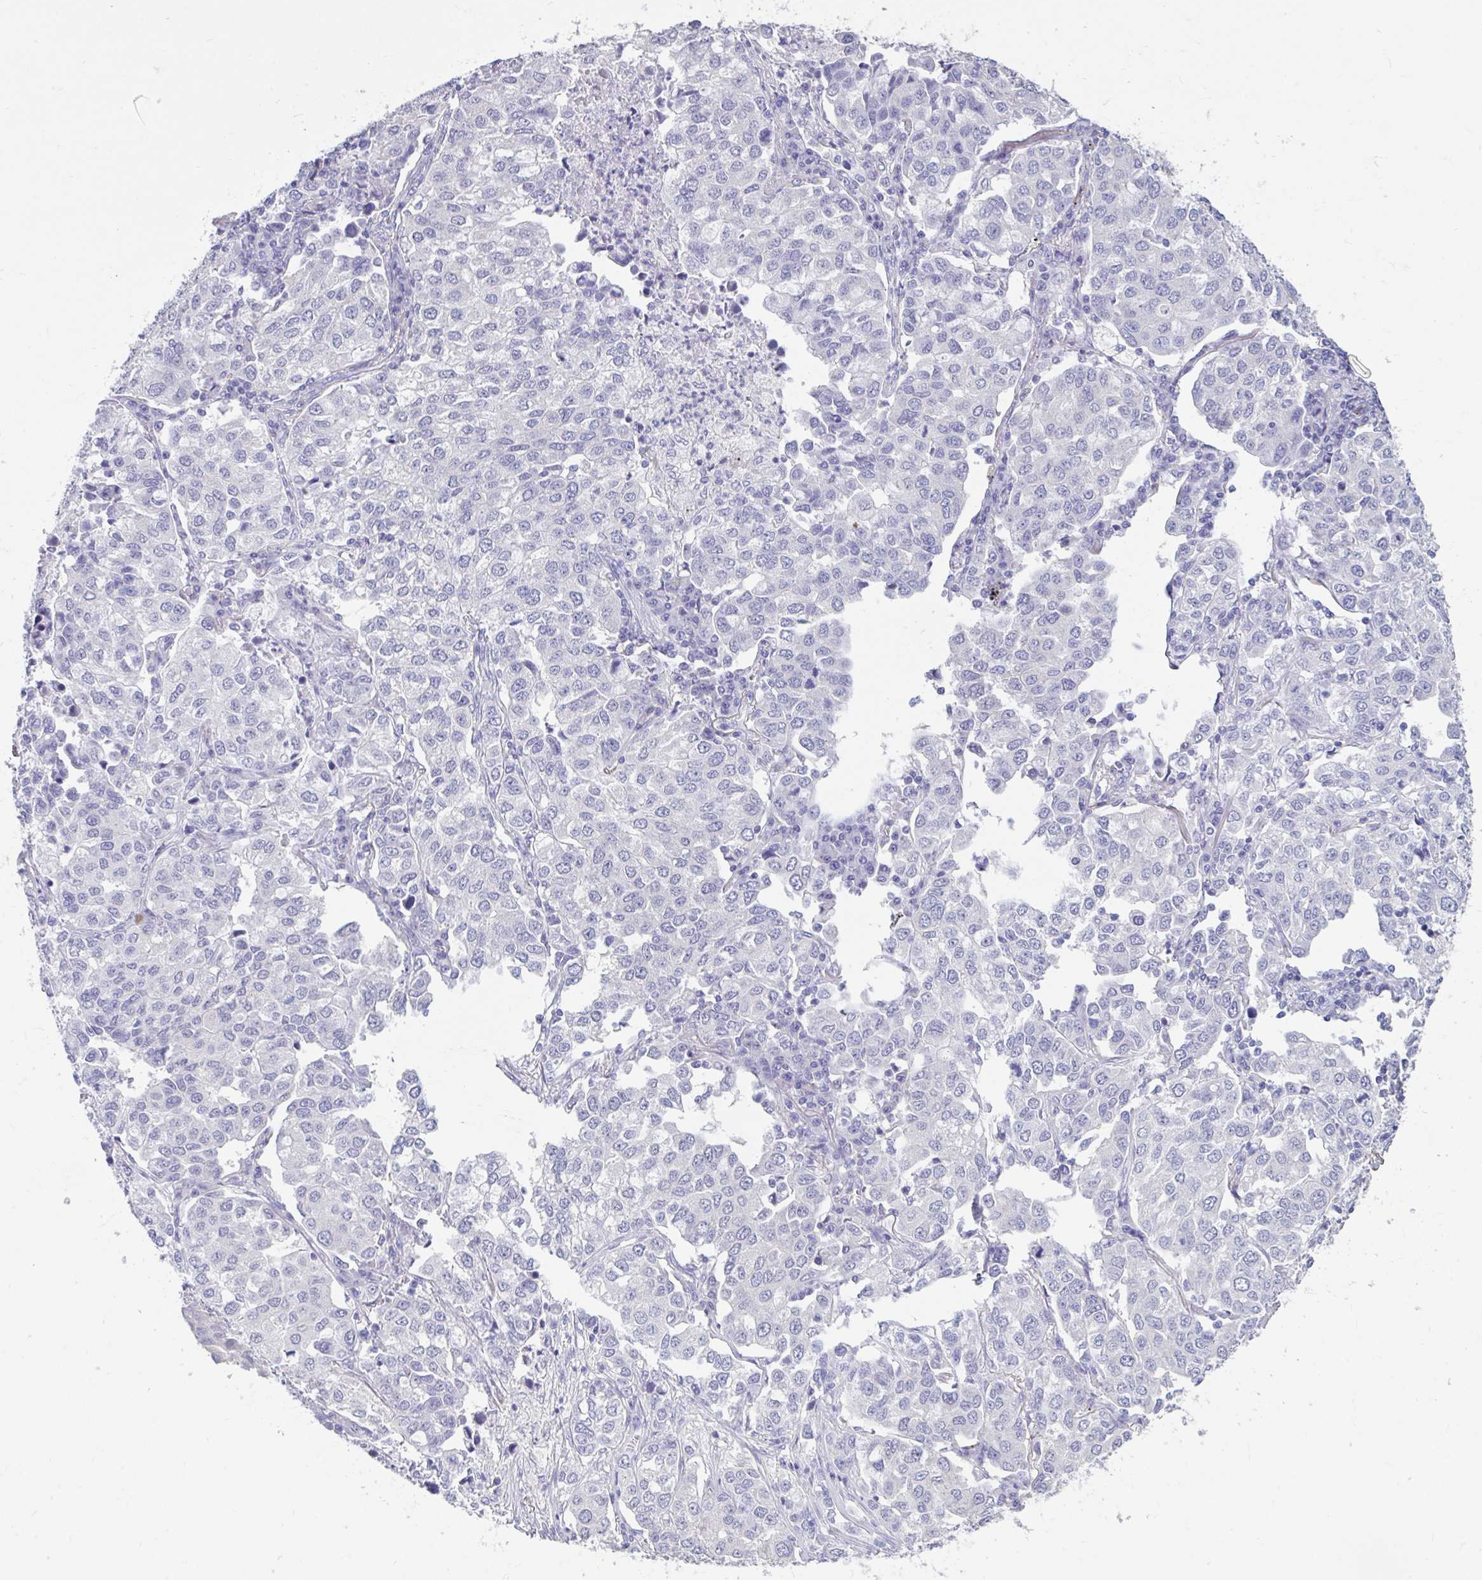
{"staining": {"intensity": "negative", "quantity": "none", "location": "none"}, "tissue": "lung cancer", "cell_type": "Tumor cells", "image_type": "cancer", "snomed": [{"axis": "morphology", "description": "Adenocarcinoma, NOS"}, {"axis": "morphology", "description": "Adenocarcinoma, metastatic, NOS"}, {"axis": "topography", "description": "Lymph node"}, {"axis": "topography", "description": "Lung"}], "caption": "This is an immunohistochemistry (IHC) photomicrograph of lung cancer (adenocarcinoma). There is no staining in tumor cells.", "gene": "GPR162", "patient": {"sex": "female", "age": 65}}